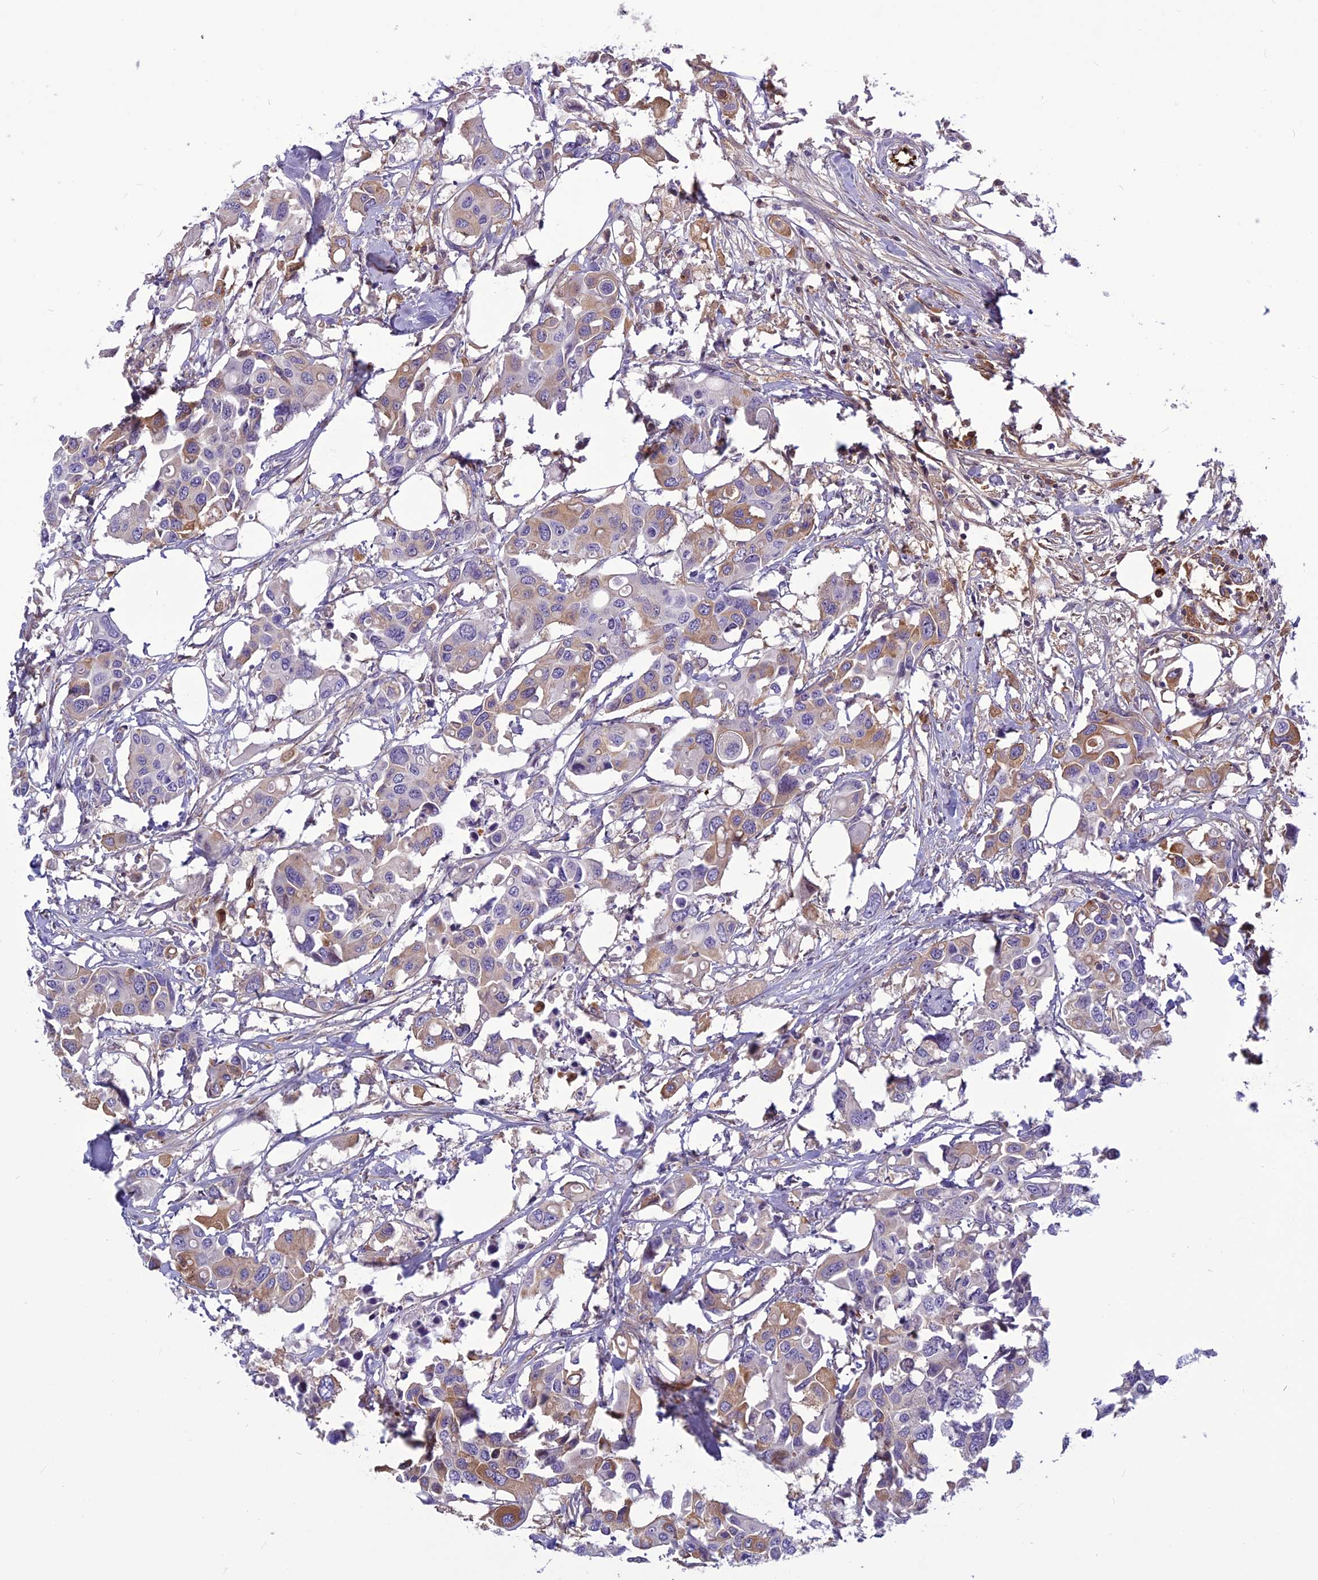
{"staining": {"intensity": "moderate", "quantity": "<25%", "location": "cytoplasmic/membranous"}, "tissue": "colorectal cancer", "cell_type": "Tumor cells", "image_type": "cancer", "snomed": [{"axis": "morphology", "description": "Adenocarcinoma, NOS"}, {"axis": "topography", "description": "Colon"}], "caption": "Human colorectal cancer (adenocarcinoma) stained with a brown dye demonstrates moderate cytoplasmic/membranous positive expression in approximately <25% of tumor cells.", "gene": "CLEC11A", "patient": {"sex": "male", "age": 77}}